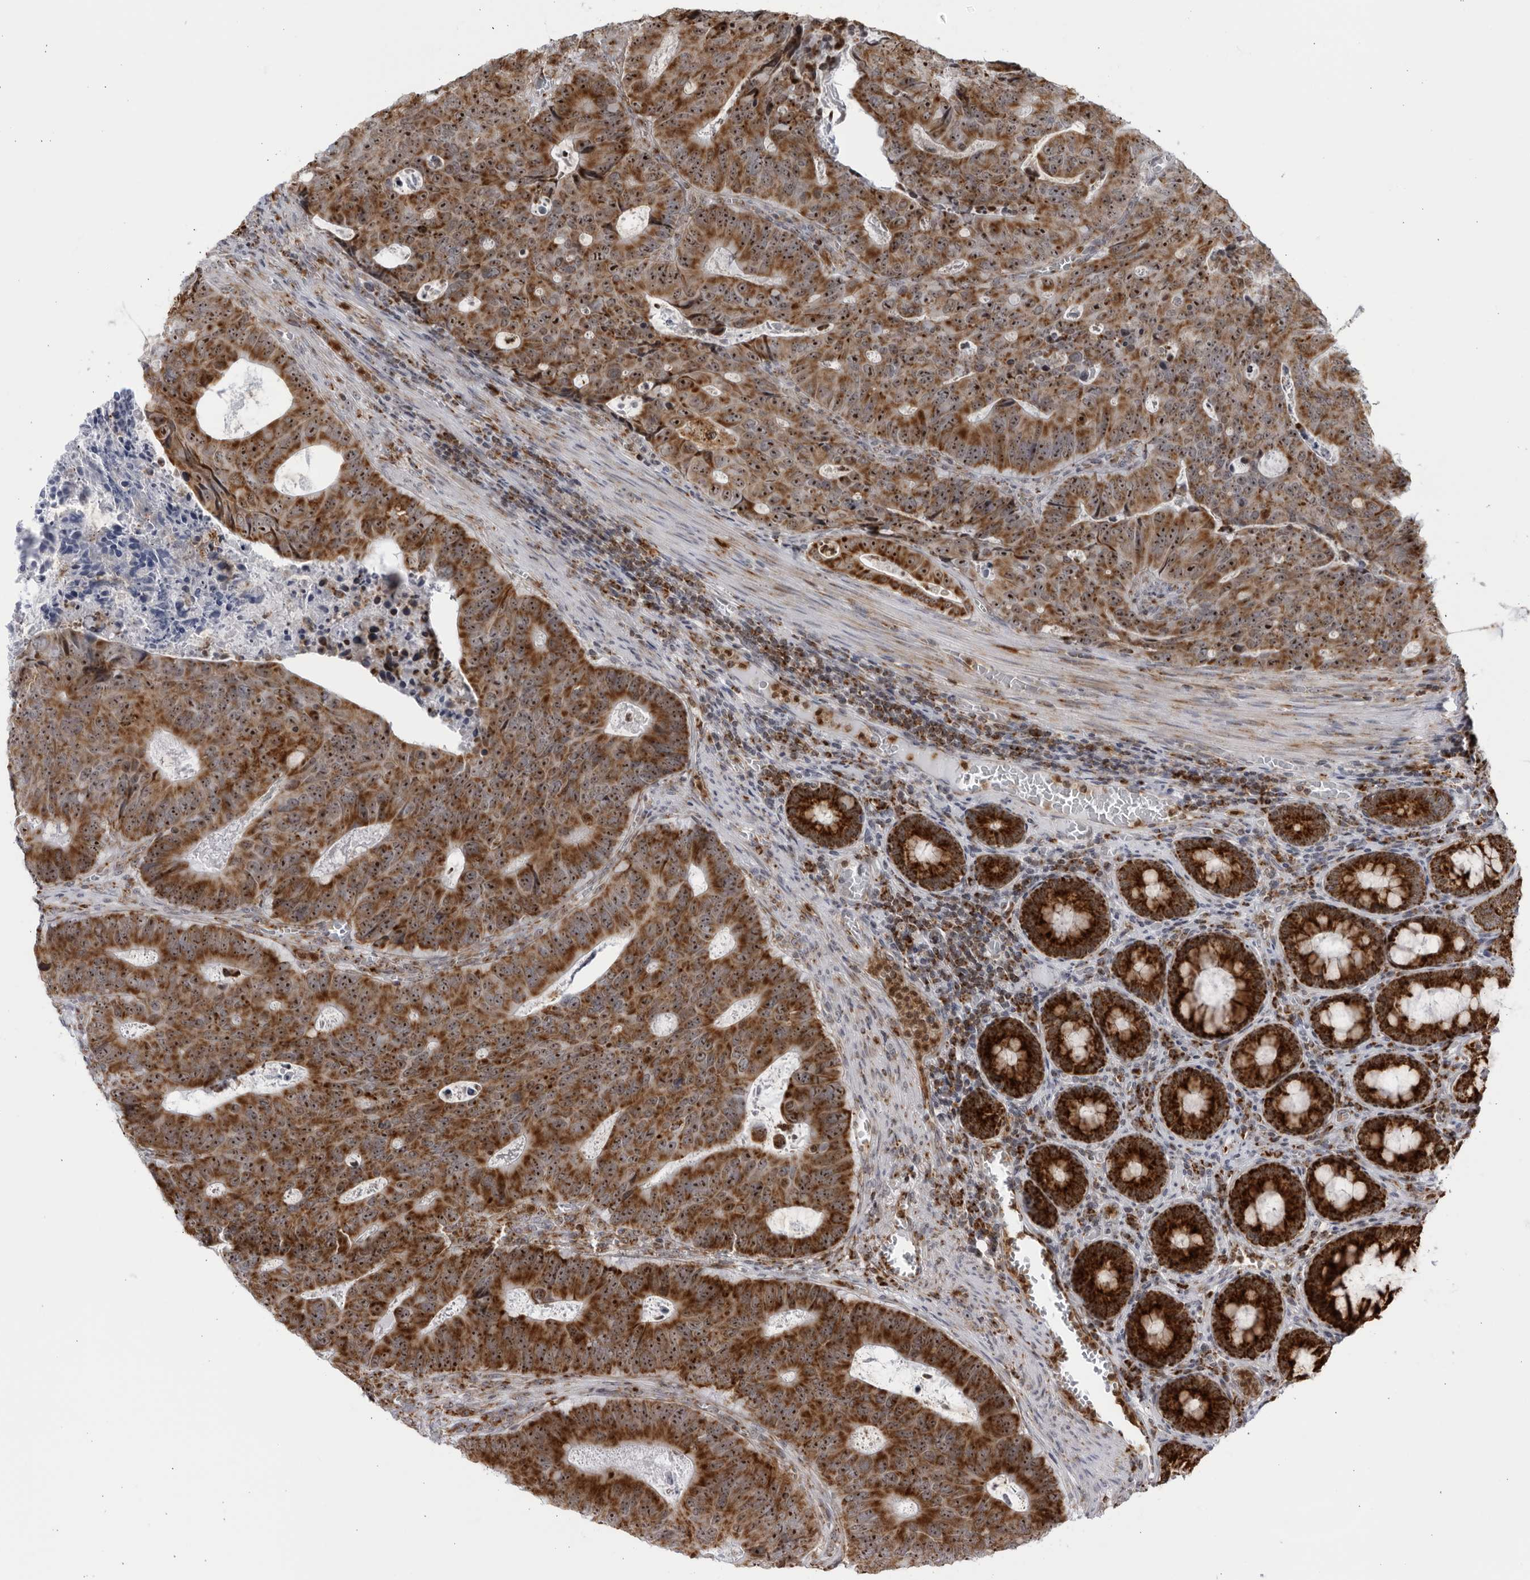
{"staining": {"intensity": "strong", "quantity": ">75%", "location": "cytoplasmic/membranous,nuclear"}, "tissue": "colorectal cancer", "cell_type": "Tumor cells", "image_type": "cancer", "snomed": [{"axis": "morphology", "description": "Adenocarcinoma, NOS"}, {"axis": "topography", "description": "Colon"}], "caption": "This micrograph shows immunohistochemistry staining of human colorectal cancer (adenocarcinoma), with high strong cytoplasmic/membranous and nuclear positivity in approximately >75% of tumor cells.", "gene": "RBM34", "patient": {"sex": "male", "age": 87}}